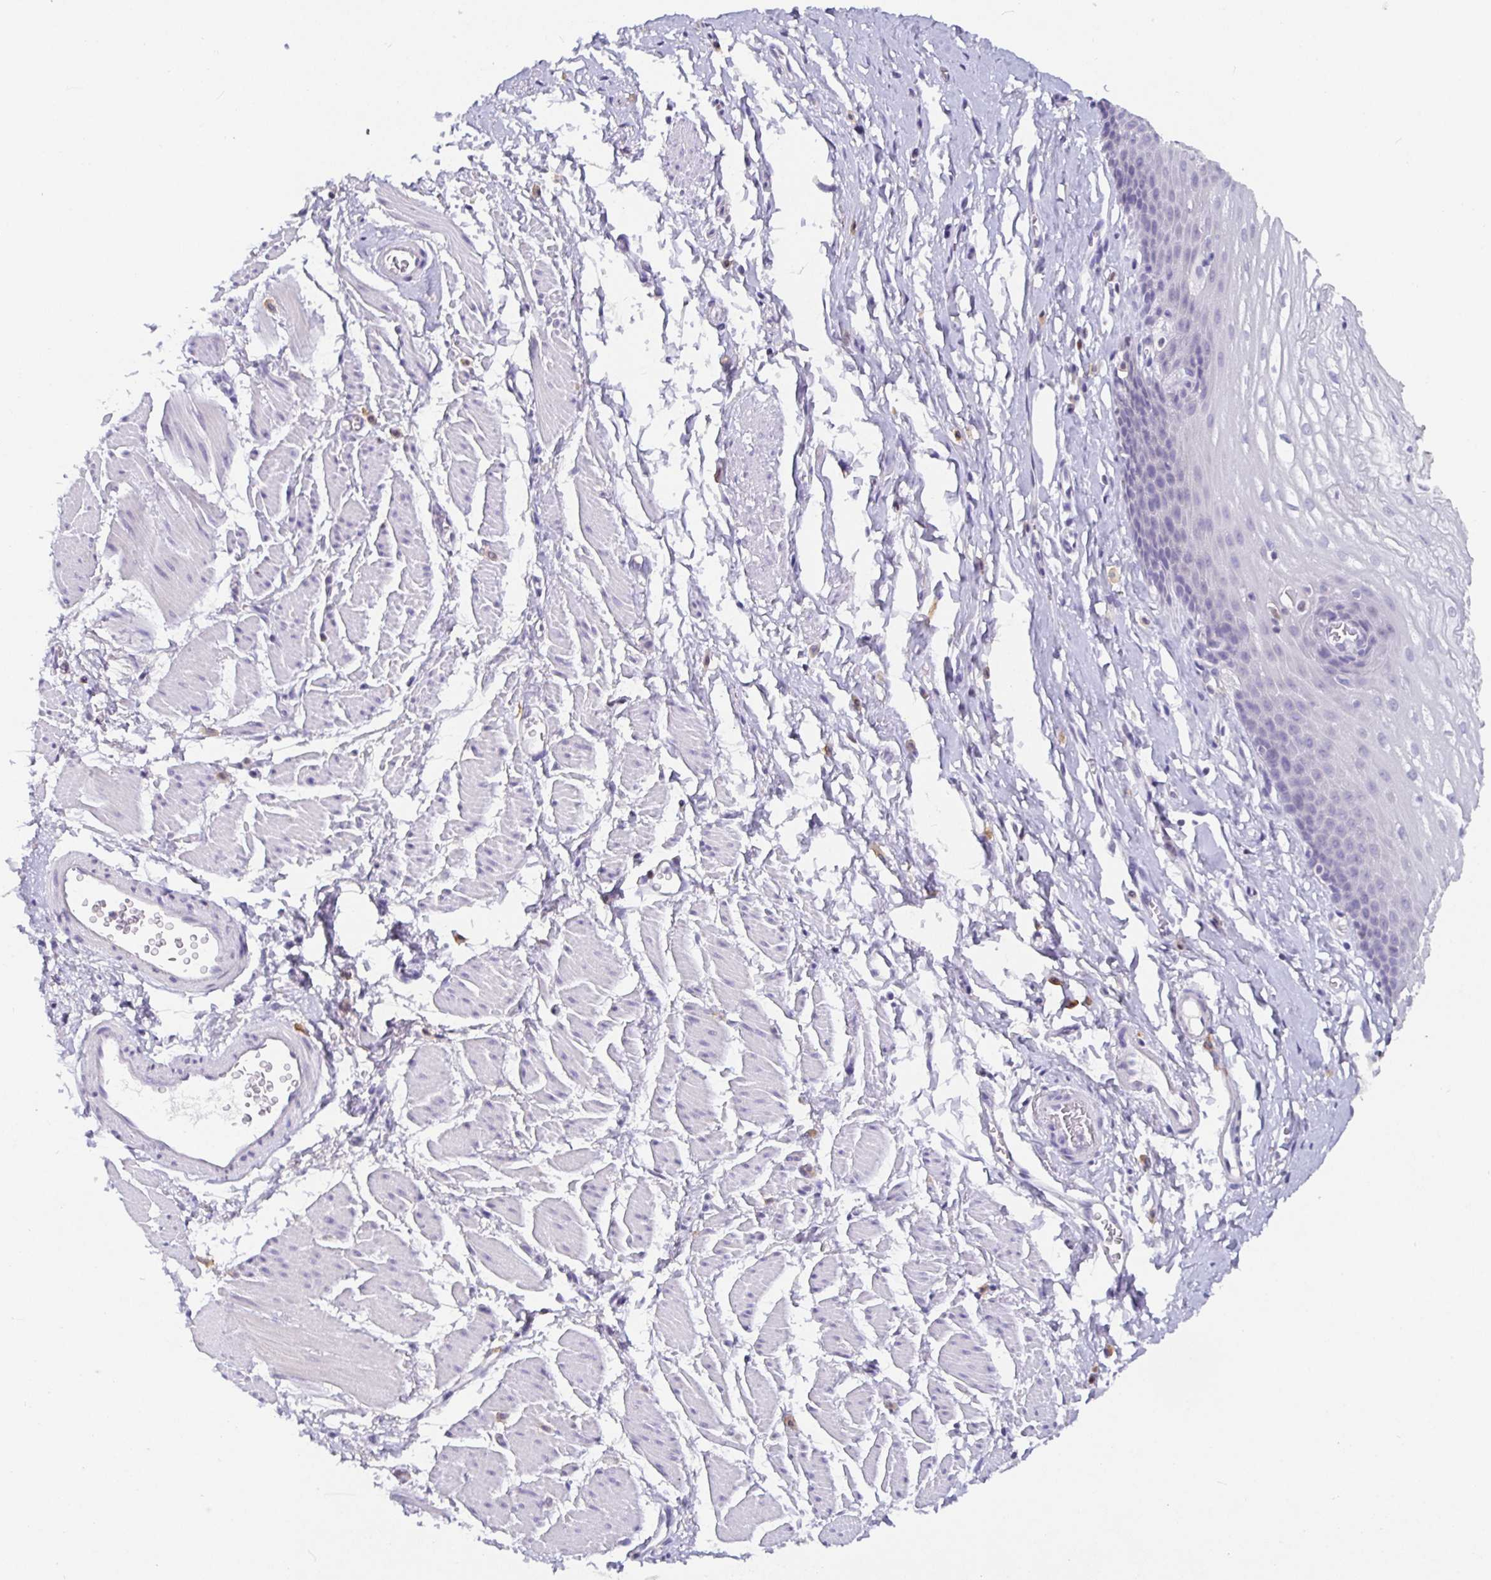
{"staining": {"intensity": "negative", "quantity": "none", "location": "none"}, "tissue": "esophagus", "cell_type": "Squamous epithelial cells", "image_type": "normal", "snomed": [{"axis": "morphology", "description": "Normal tissue, NOS"}, {"axis": "topography", "description": "Esophagus"}], "caption": "IHC image of unremarkable human esophagus stained for a protein (brown), which demonstrates no expression in squamous epithelial cells.", "gene": "SATB1", "patient": {"sex": "male", "age": 70}}